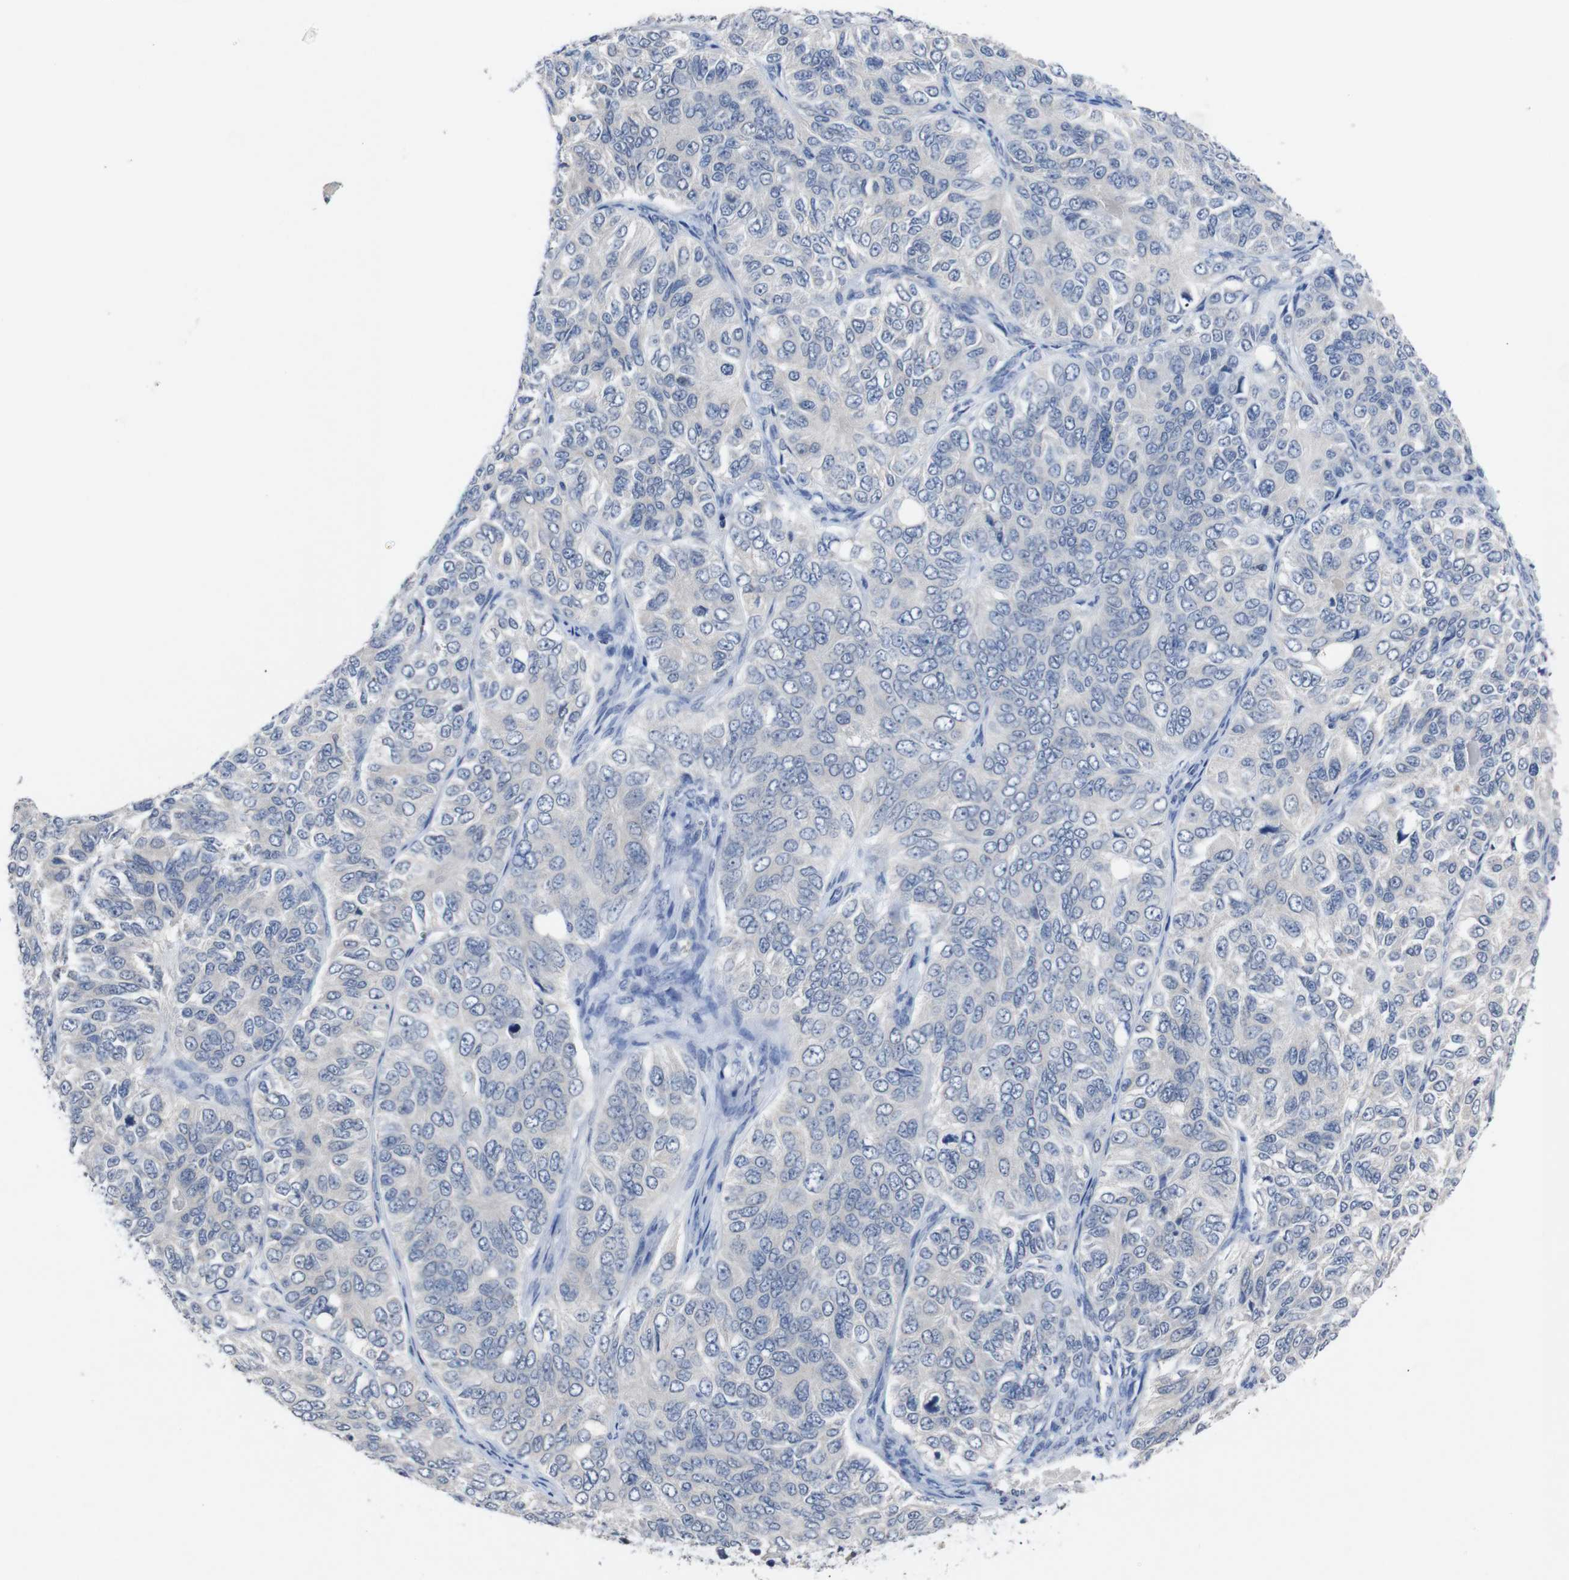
{"staining": {"intensity": "negative", "quantity": "none", "location": "none"}, "tissue": "ovarian cancer", "cell_type": "Tumor cells", "image_type": "cancer", "snomed": [{"axis": "morphology", "description": "Carcinoma, endometroid"}, {"axis": "topography", "description": "Ovary"}], "caption": "This is a histopathology image of immunohistochemistry staining of endometroid carcinoma (ovarian), which shows no staining in tumor cells.", "gene": "HNF1A", "patient": {"sex": "female", "age": 51}}